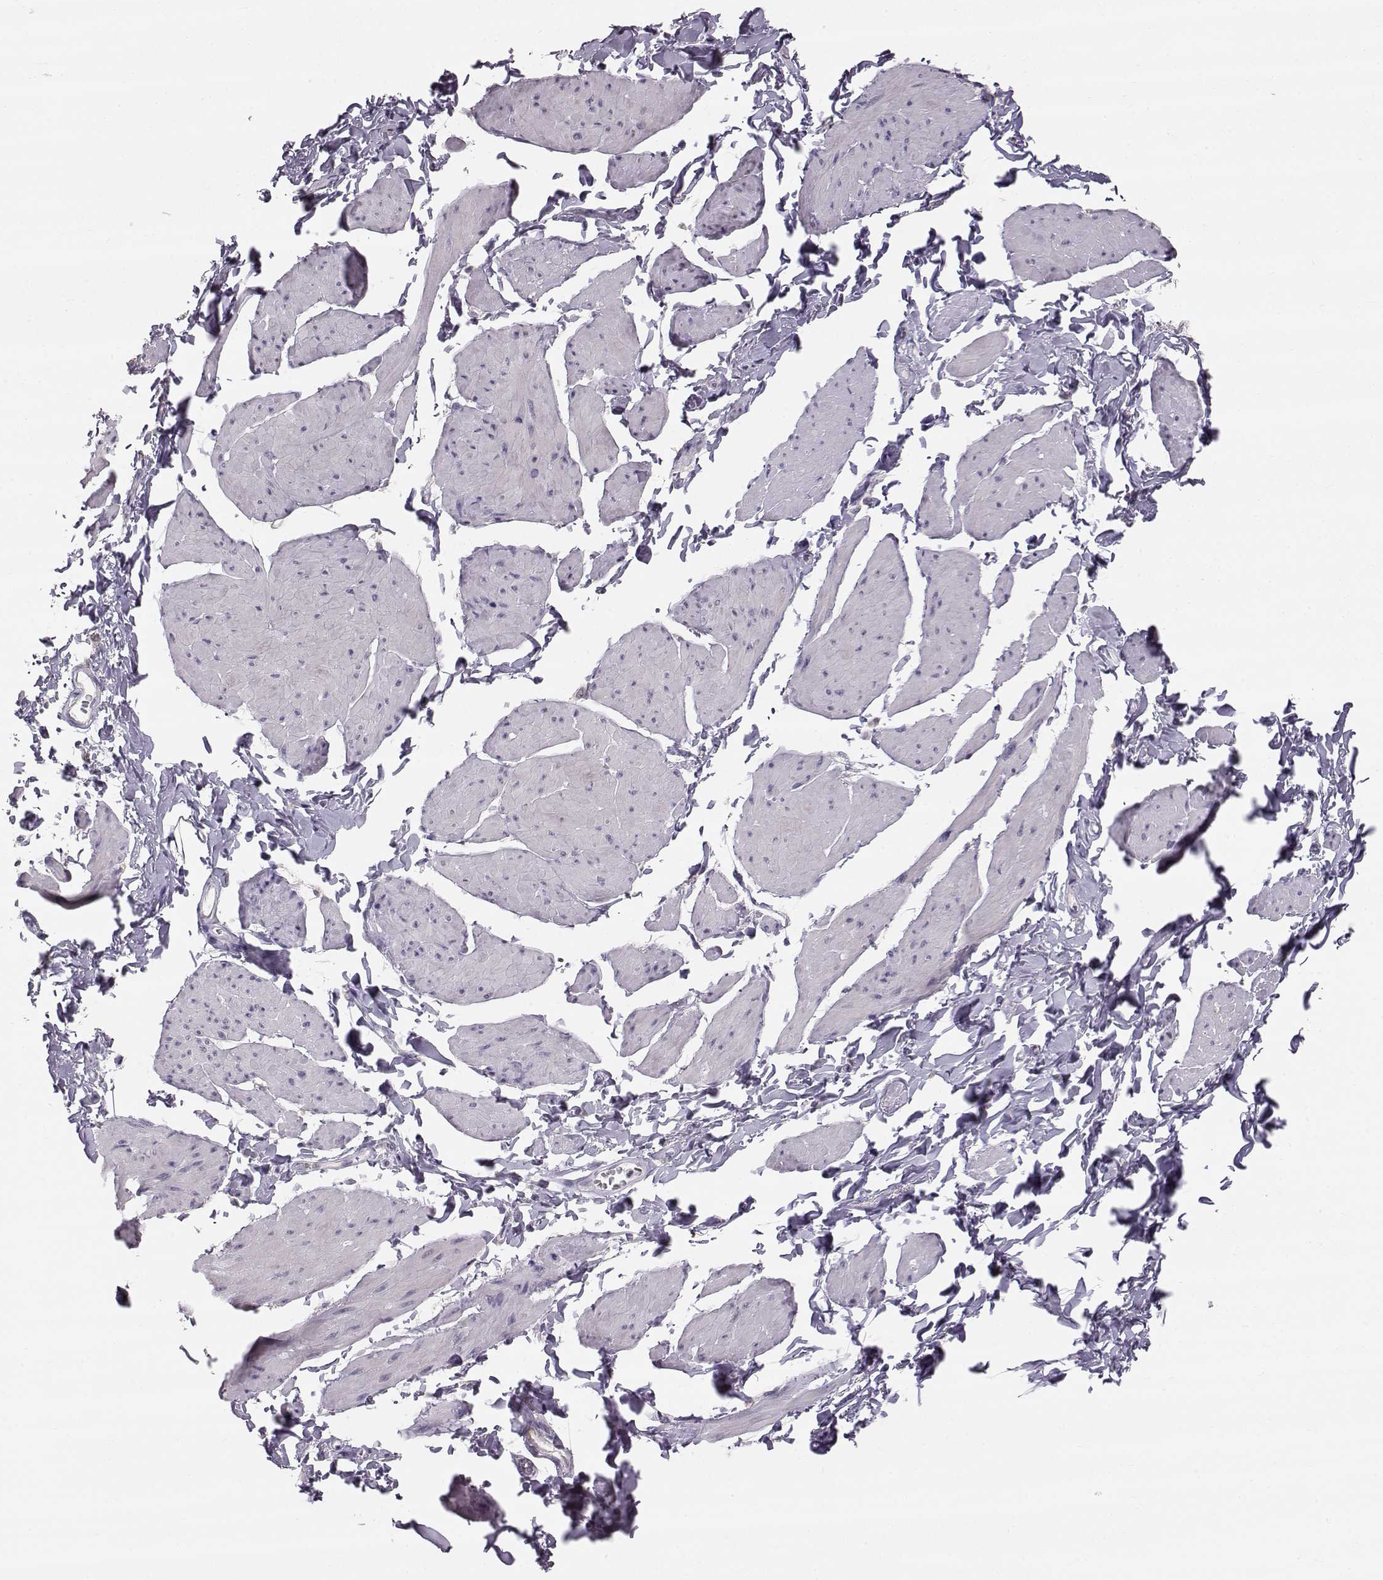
{"staining": {"intensity": "negative", "quantity": "none", "location": "none"}, "tissue": "smooth muscle", "cell_type": "Smooth muscle cells", "image_type": "normal", "snomed": [{"axis": "morphology", "description": "Normal tissue, NOS"}, {"axis": "topography", "description": "Adipose tissue"}, {"axis": "topography", "description": "Smooth muscle"}, {"axis": "topography", "description": "Peripheral nerve tissue"}], "caption": "Micrograph shows no protein positivity in smooth muscle cells of normal smooth muscle.", "gene": "ACSL6", "patient": {"sex": "male", "age": 83}}